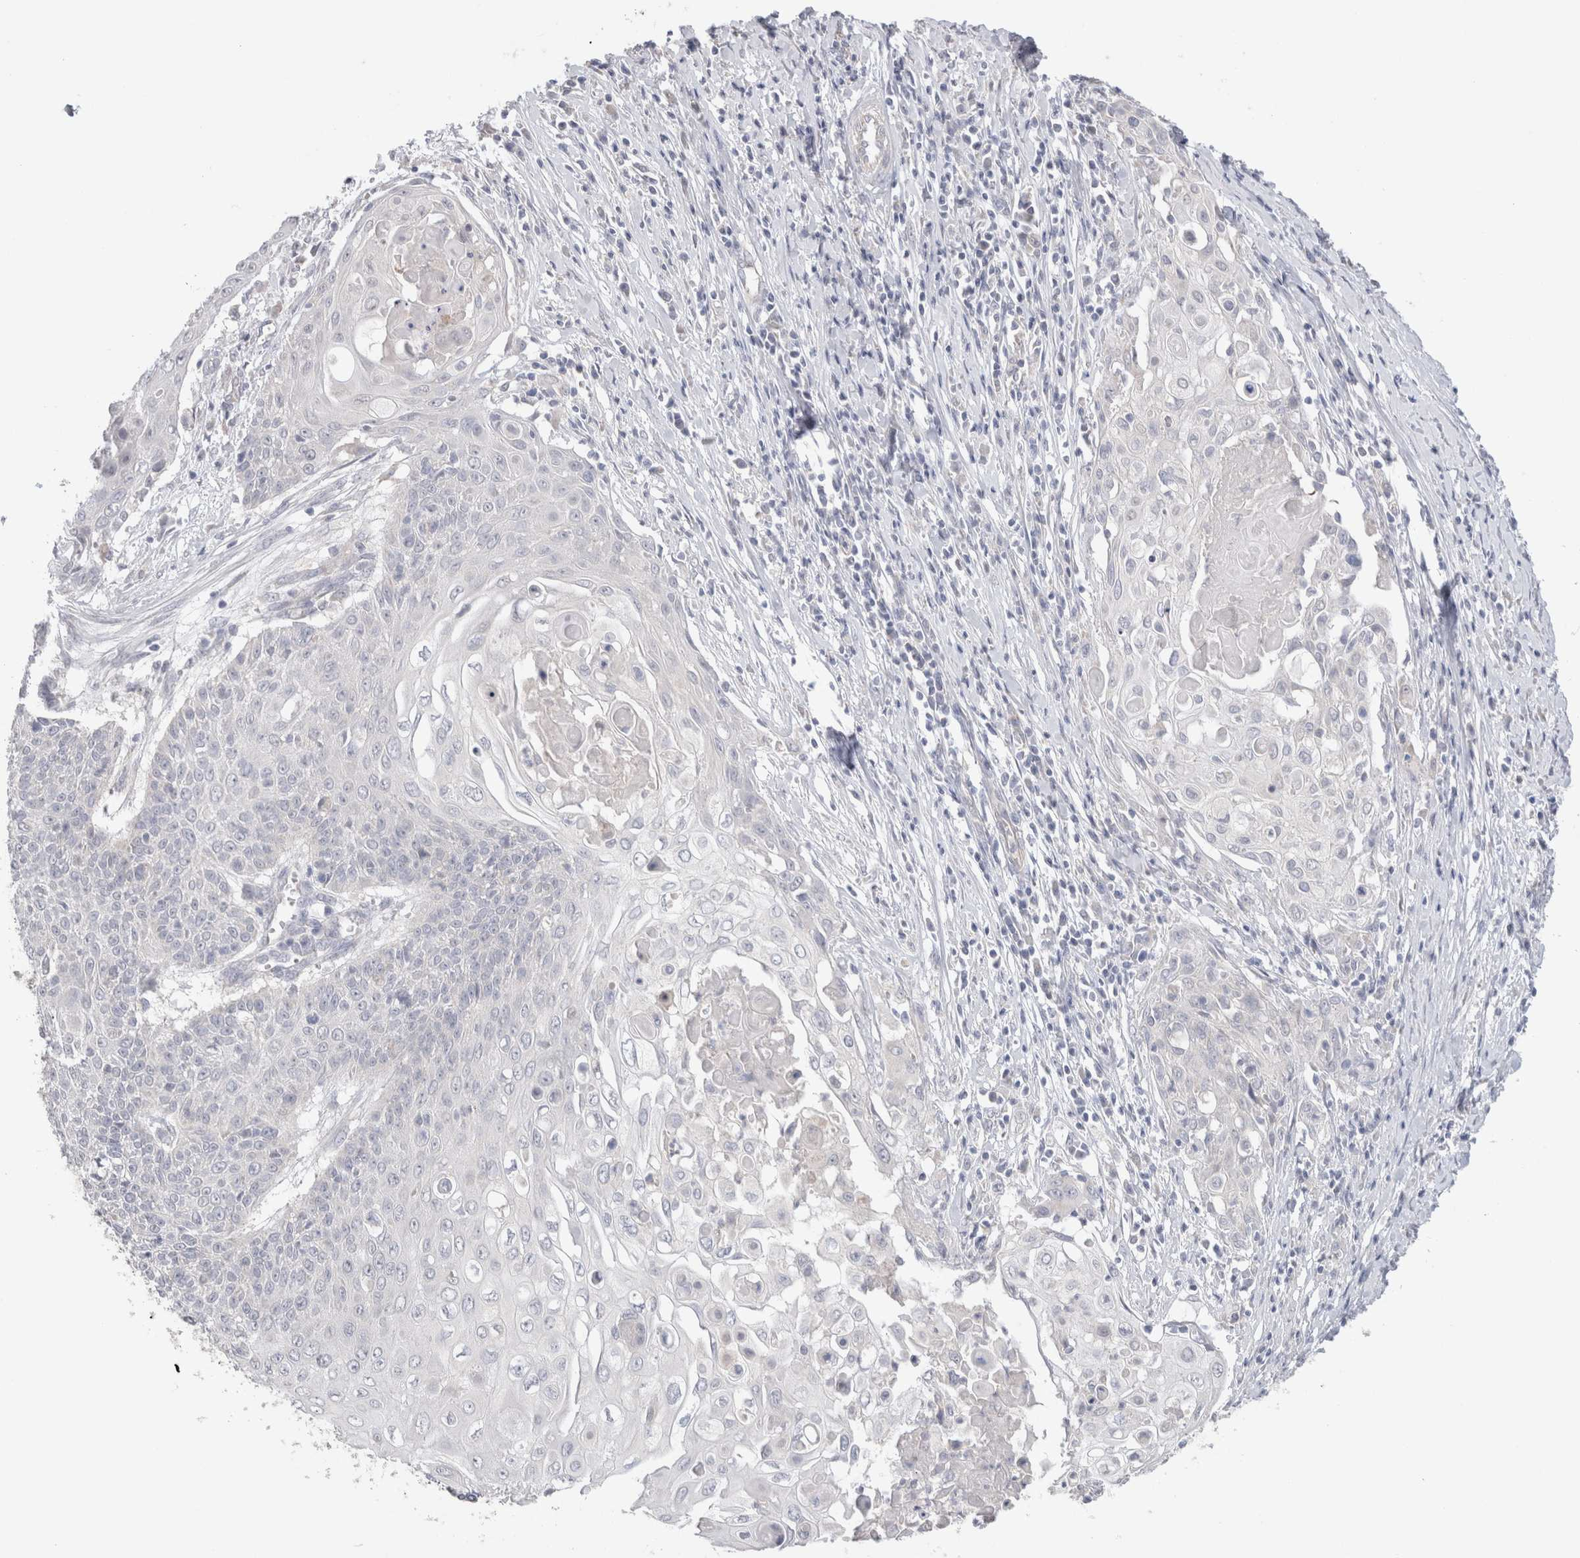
{"staining": {"intensity": "negative", "quantity": "none", "location": "none"}, "tissue": "cervical cancer", "cell_type": "Tumor cells", "image_type": "cancer", "snomed": [{"axis": "morphology", "description": "Squamous cell carcinoma, NOS"}, {"axis": "topography", "description": "Cervix"}], "caption": "DAB (3,3'-diaminobenzidine) immunohistochemical staining of cervical squamous cell carcinoma demonstrates no significant staining in tumor cells.", "gene": "DMD", "patient": {"sex": "female", "age": 39}}